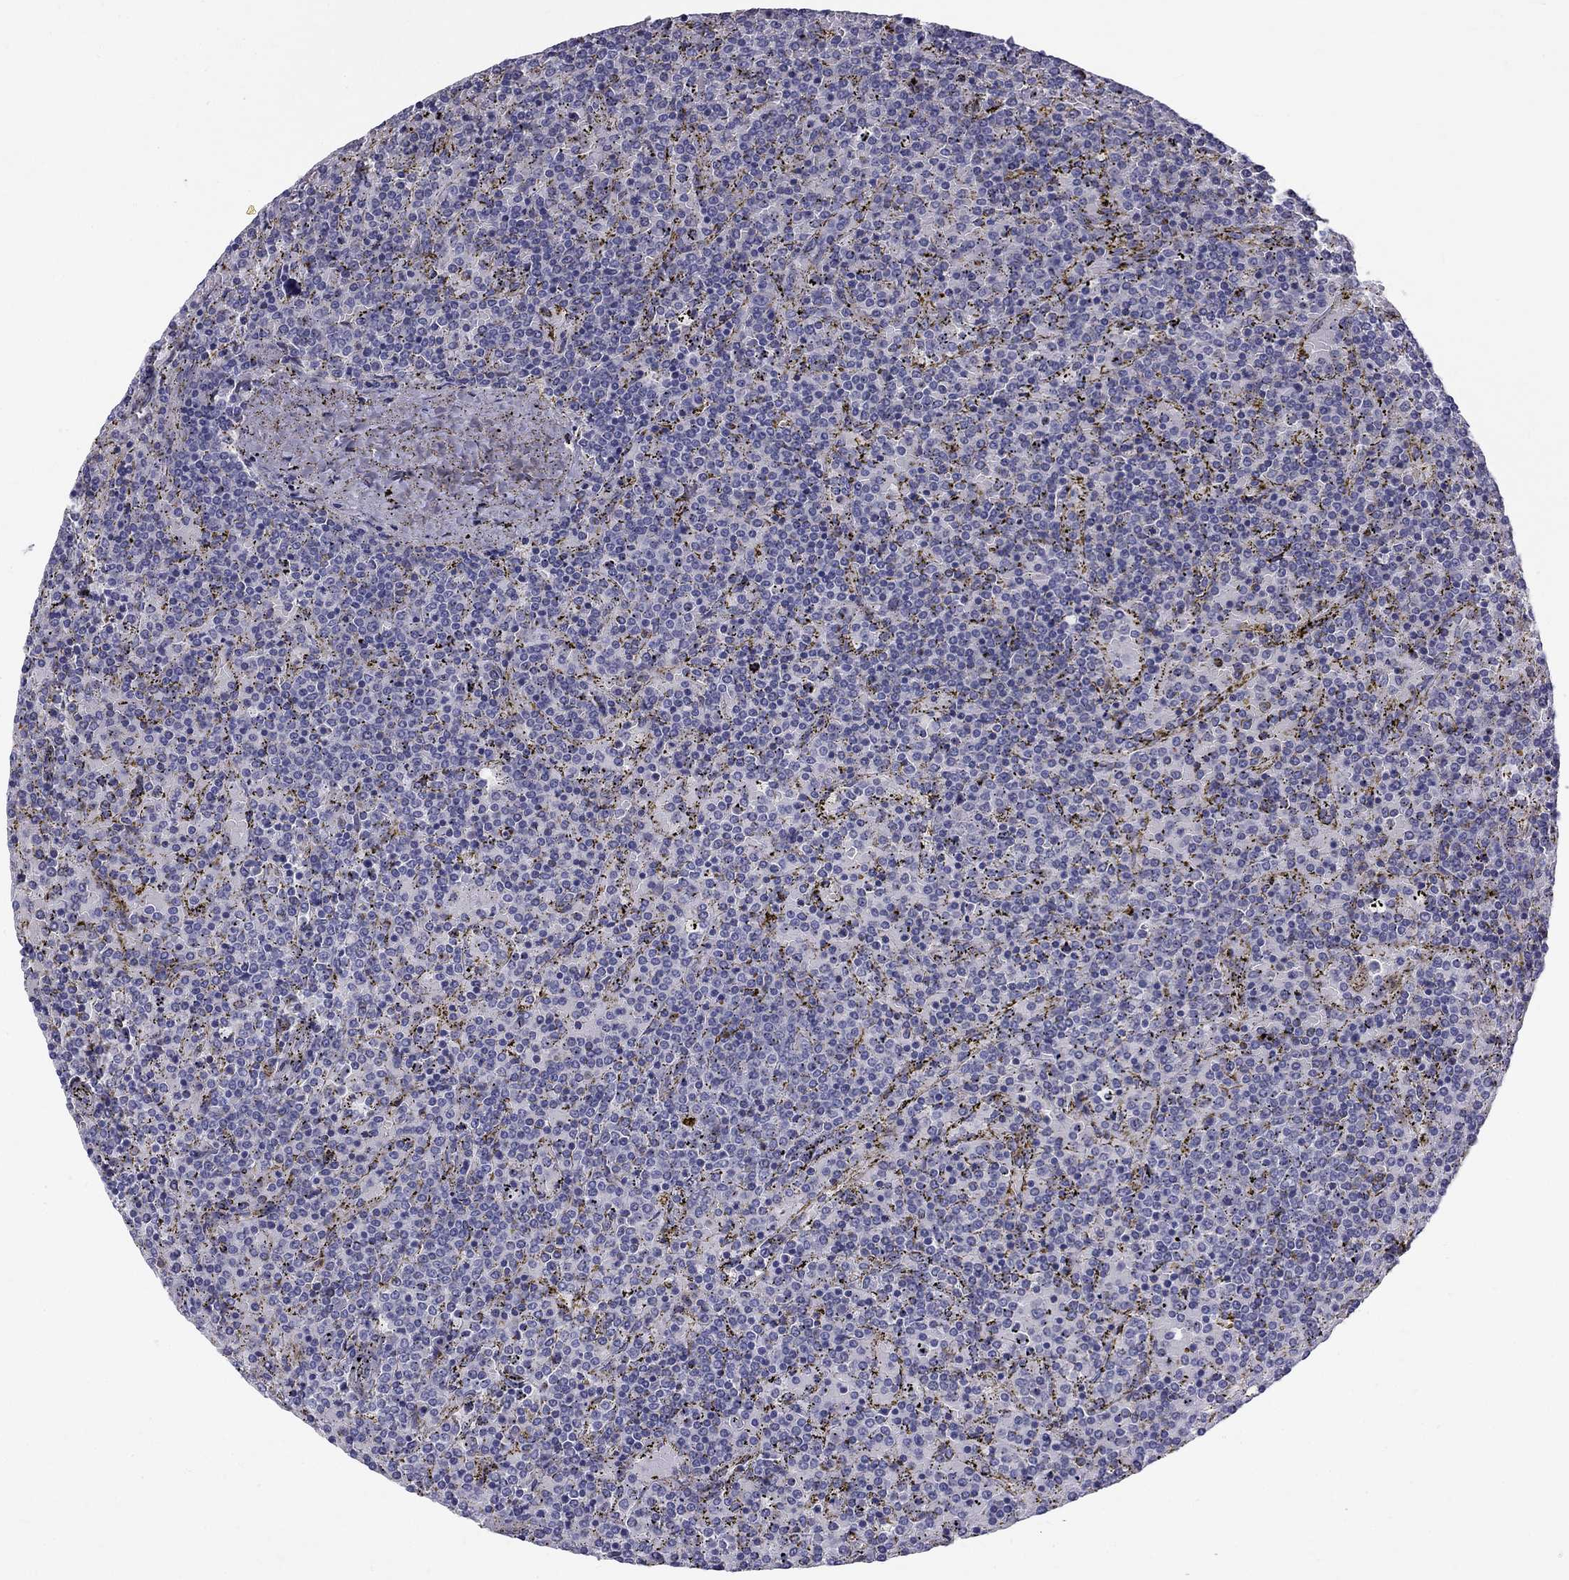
{"staining": {"intensity": "negative", "quantity": "none", "location": "none"}, "tissue": "lymphoma", "cell_type": "Tumor cells", "image_type": "cancer", "snomed": [{"axis": "morphology", "description": "Malignant lymphoma, non-Hodgkin's type, Low grade"}, {"axis": "topography", "description": "Spleen"}], "caption": "Micrograph shows no significant protein positivity in tumor cells of low-grade malignant lymphoma, non-Hodgkin's type.", "gene": "CLPSL2", "patient": {"sex": "female", "age": 77}}